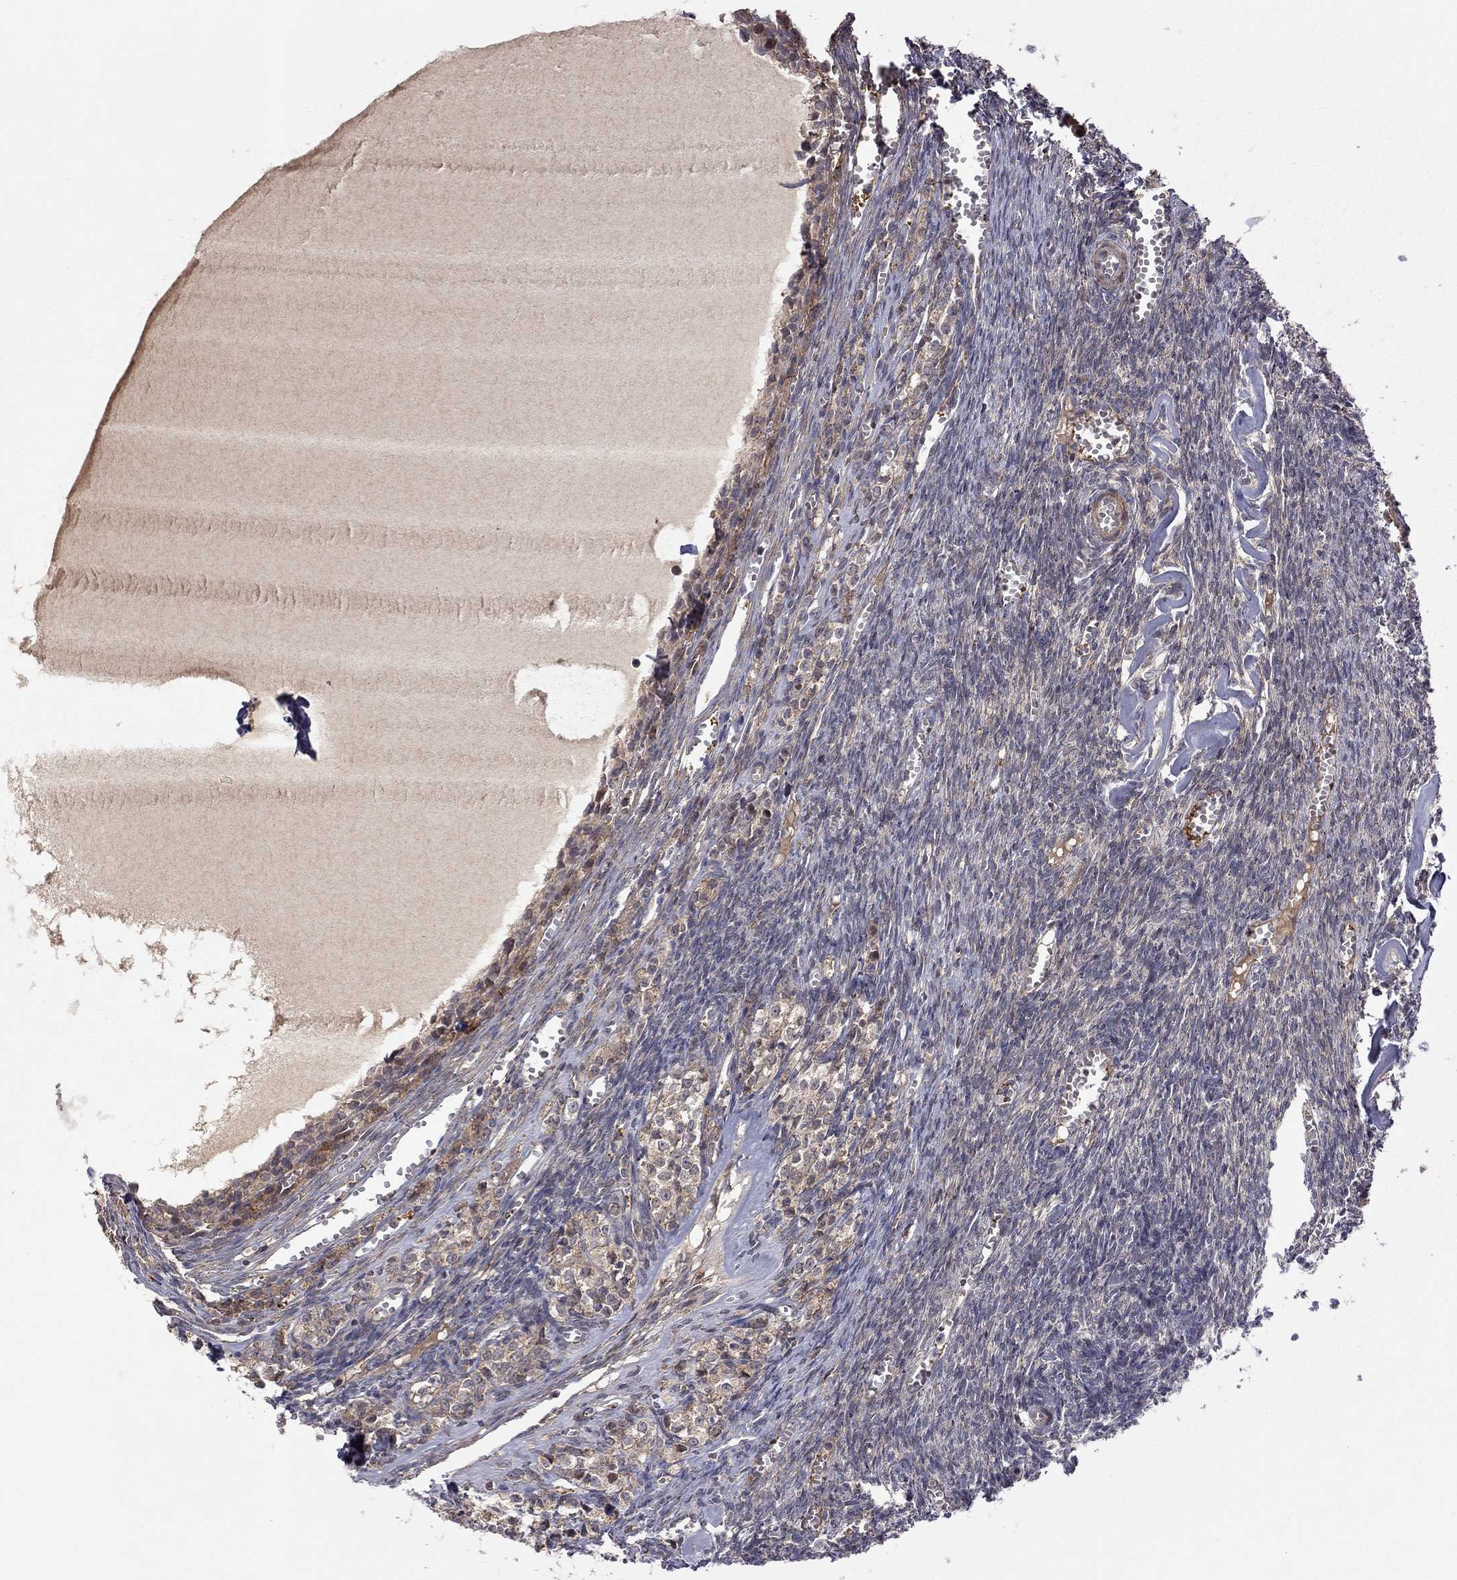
{"staining": {"intensity": "weak", "quantity": "25%-75%", "location": "cytoplasmic/membranous"}, "tissue": "ovary", "cell_type": "Follicle cells", "image_type": "normal", "snomed": [{"axis": "morphology", "description": "Normal tissue, NOS"}, {"axis": "topography", "description": "Ovary"}], "caption": "Protein expression analysis of benign ovary displays weak cytoplasmic/membranous staining in about 25%-75% of follicle cells.", "gene": "EXOC3L2", "patient": {"sex": "female", "age": 43}}